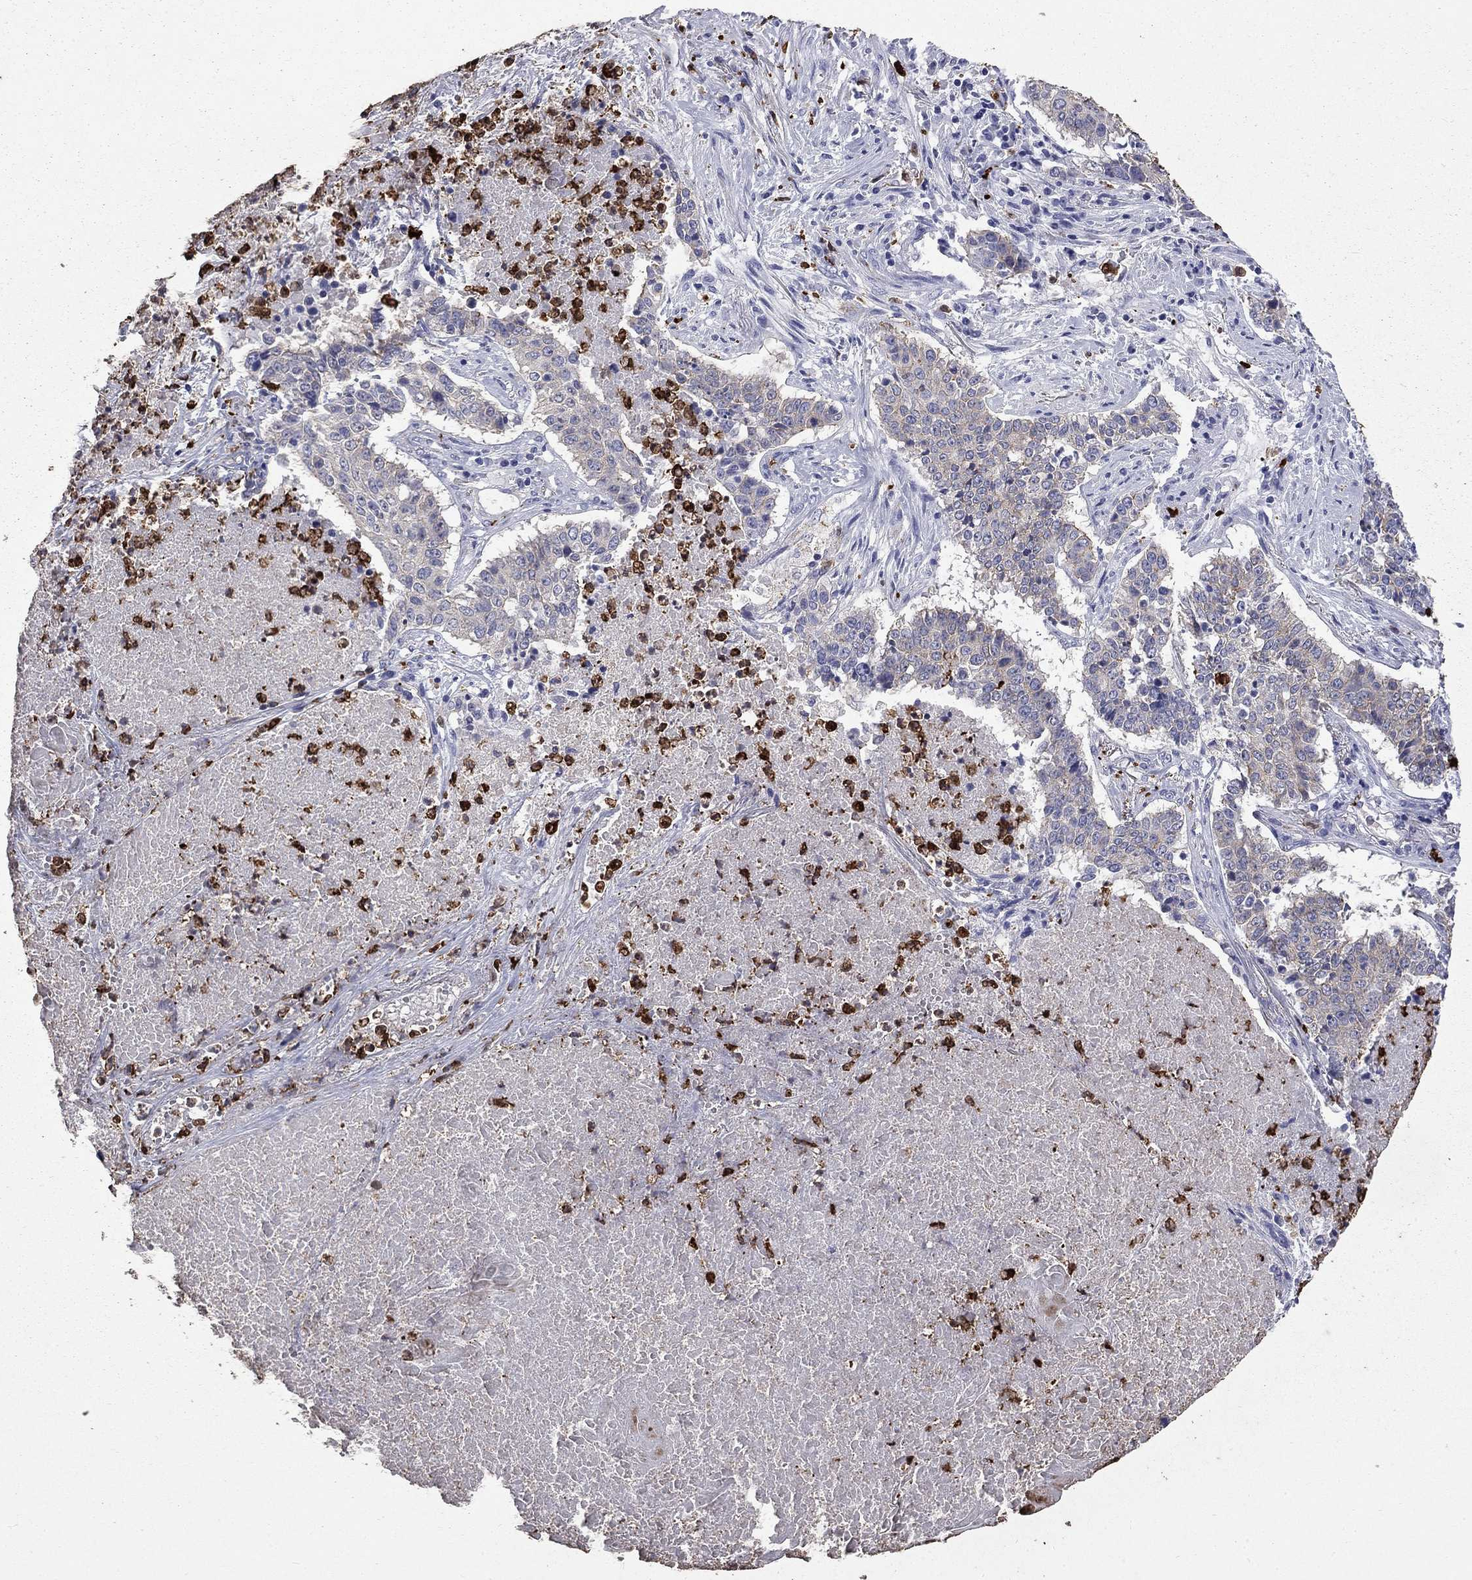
{"staining": {"intensity": "negative", "quantity": "none", "location": "none"}, "tissue": "lung cancer", "cell_type": "Tumor cells", "image_type": "cancer", "snomed": [{"axis": "morphology", "description": "Squamous cell carcinoma, NOS"}, {"axis": "topography", "description": "Lung"}], "caption": "High magnification brightfield microscopy of lung cancer stained with DAB (3,3'-diaminobenzidine) (brown) and counterstained with hematoxylin (blue): tumor cells show no significant expression.", "gene": "TRIM29", "patient": {"sex": "male", "age": 64}}